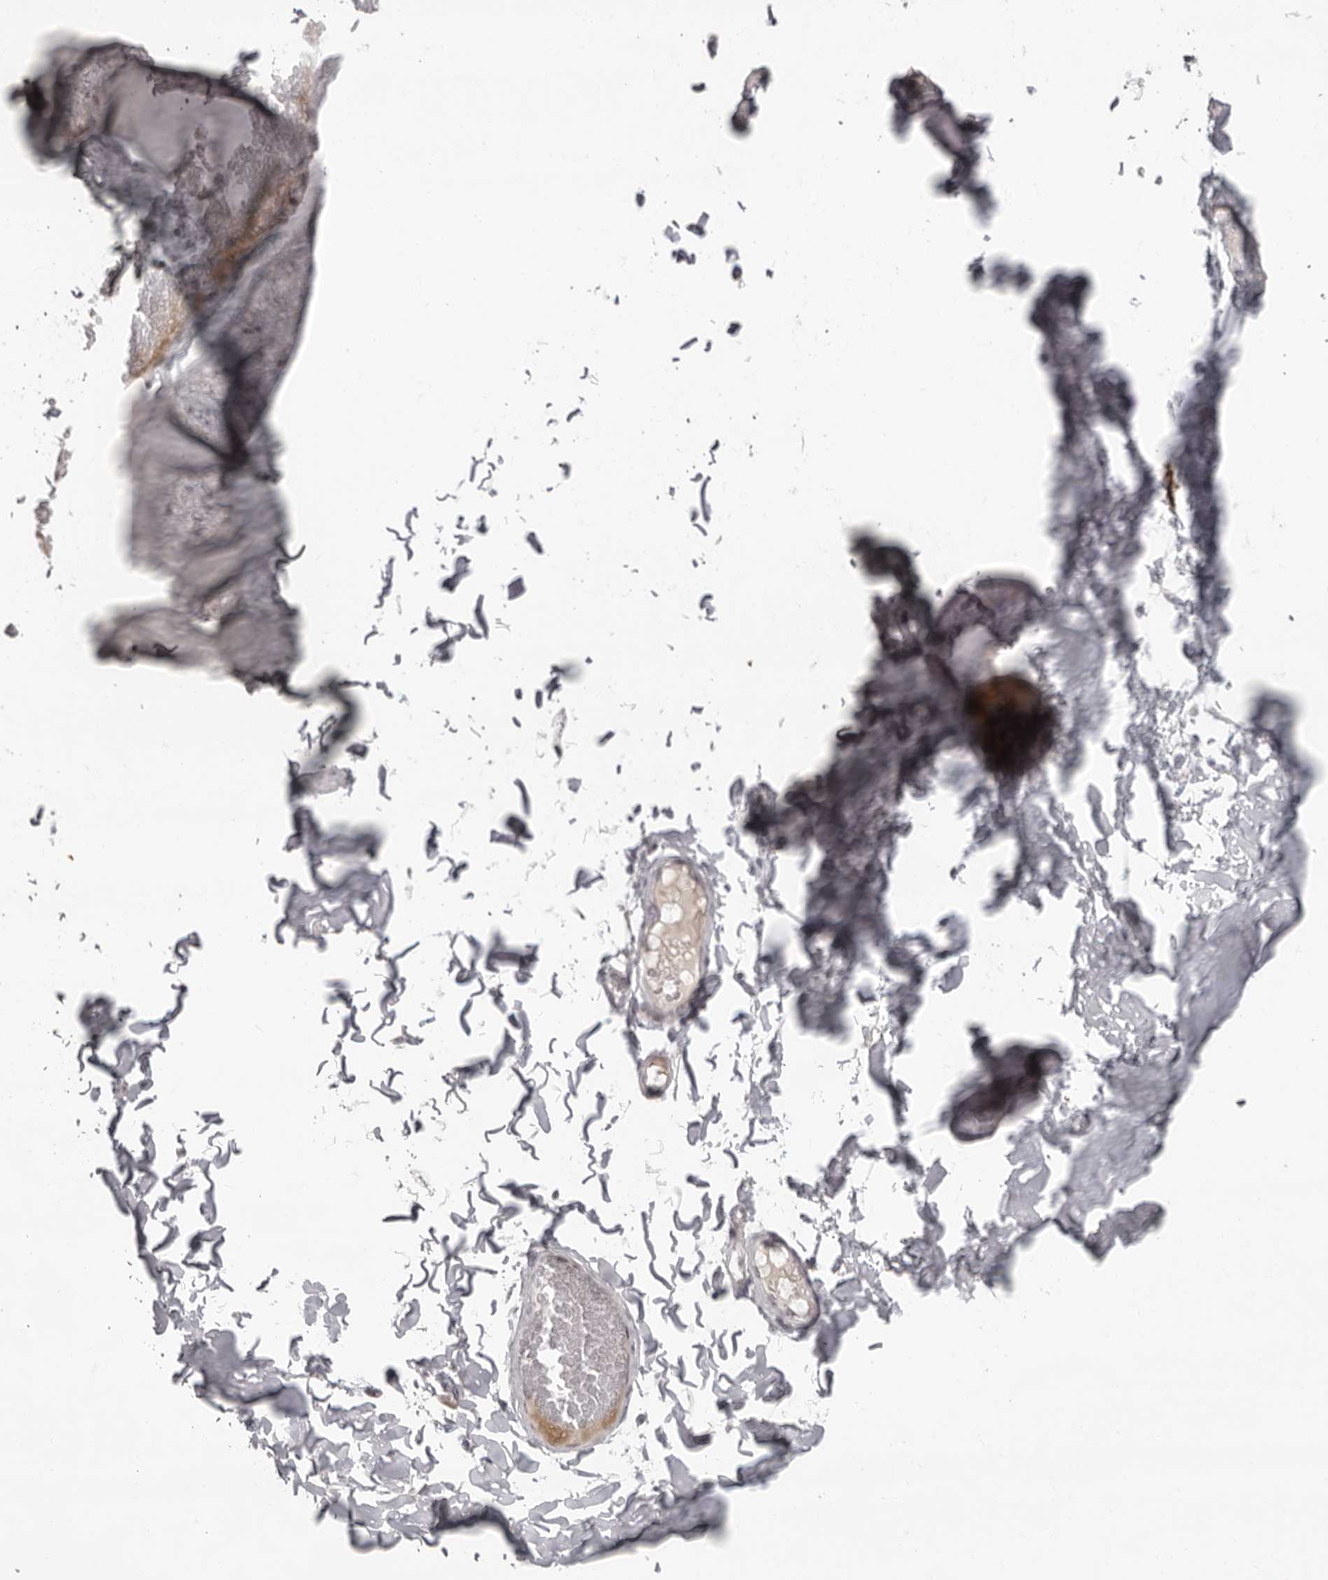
{"staining": {"intensity": "negative", "quantity": "none", "location": "none"}, "tissue": "adipose tissue", "cell_type": "Adipocytes", "image_type": "normal", "snomed": [{"axis": "morphology", "description": "Normal tissue, NOS"}, {"axis": "topography", "description": "Adipose tissue"}, {"axis": "topography", "description": "Vascular tissue"}, {"axis": "topography", "description": "Peripheral nerve tissue"}], "caption": "Immunohistochemistry (IHC) histopathology image of unremarkable adipose tissue stained for a protein (brown), which exhibits no expression in adipocytes. (DAB immunohistochemistry, high magnification).", "gene": "HELZ", "patient": {"sex": "male", "age": 25}}